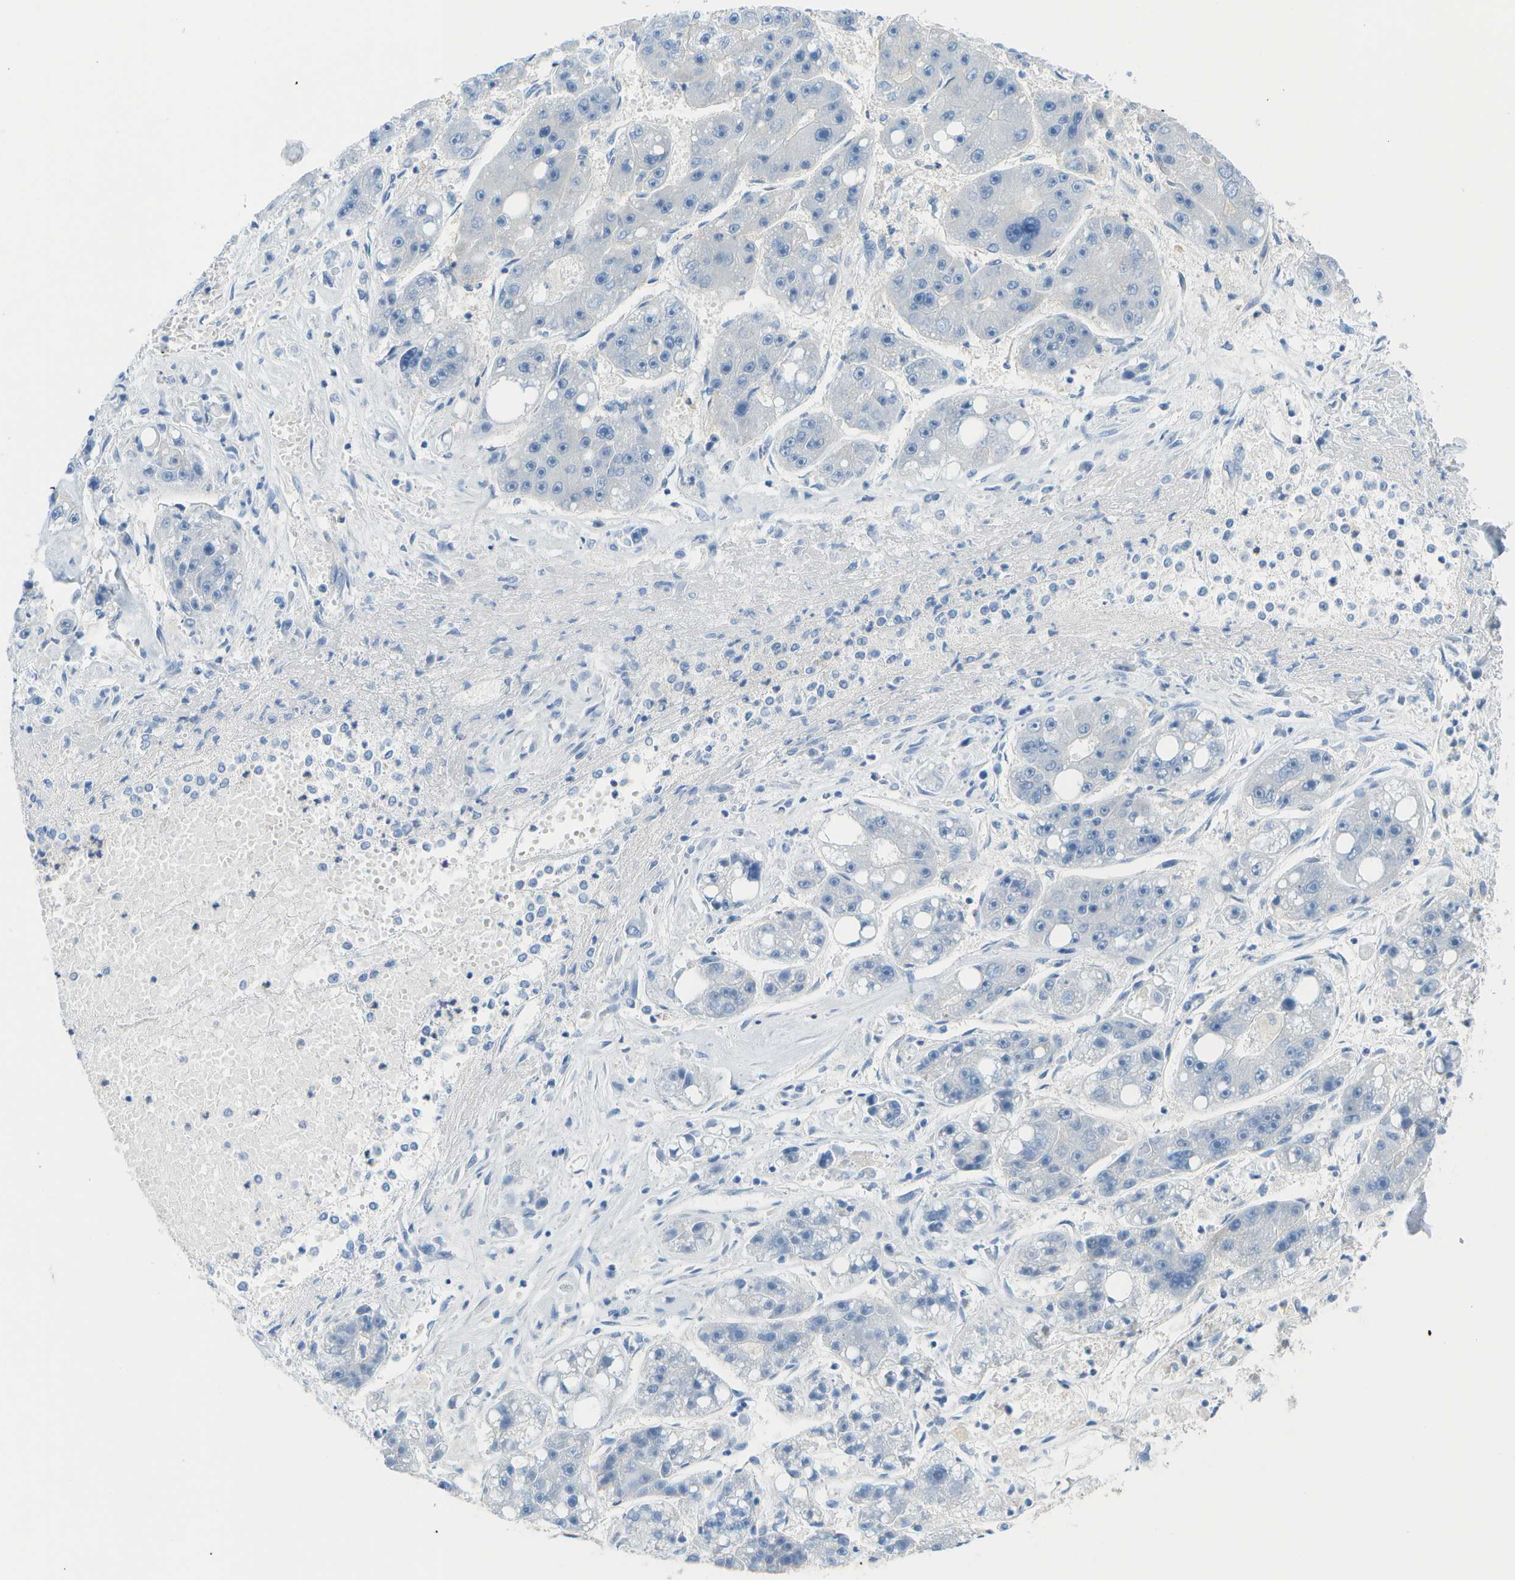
{"staining": {"intensity": "negative", "quantity": "none", "location": "none"}, "tissue": "liver cancer", "cell_type": "Tumor cells", "image_type": "cancer", "snomed": [{"axis": "morphology", "description": "Carcinoma, Hepatocellular, NOS"}, {"axis": "topography", "description": "Liver"}], "caption": "This is an immunohistochemistry (IHC) histopathology image of human liver cancer. There is no staining in tumor cells.", "gene": "CD46", "patient": {"sex": "female", "age": 61}}